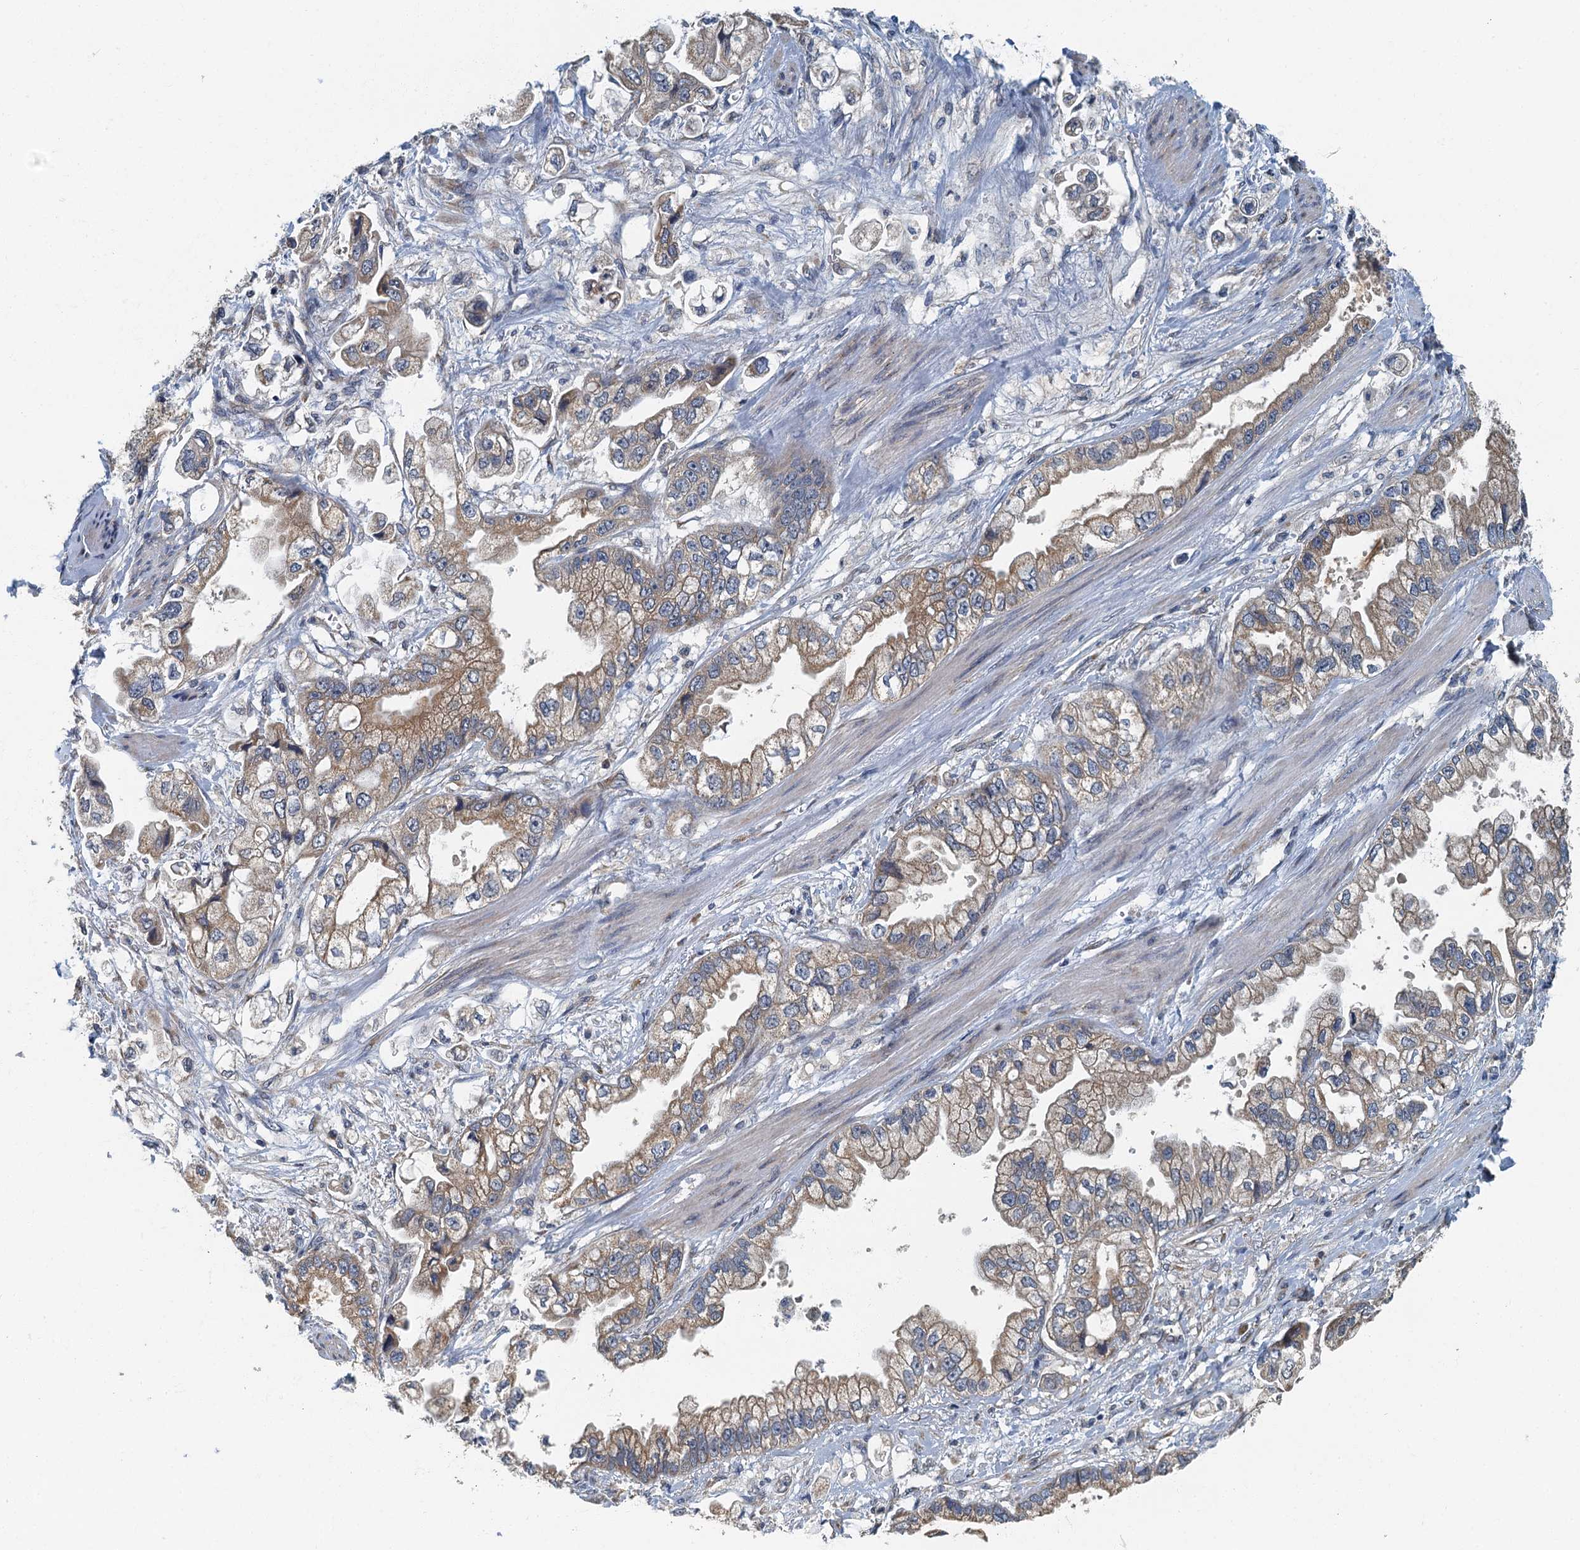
{"staining": {"intensity": "moderate", "quantity": "25%-75%", "location": "cytoplasmic/membranous"}, "tissue": "stomach cancer", "cell_type": "Tumor cells", "image_type": "cancer", "snomed": [{"axis": "morphology", "description": "Adenocarcinoma, NOS"}, {"axis": "topography", "description": "Stomach"}], "caption": "Protein staining shows moderate cytoplasmic/membranous staining in about 25%-75% of tumor cells in adenocarcinoma (stomach).", "gene": "DDX49", "patient": {"sex": "male", "age": 62}}